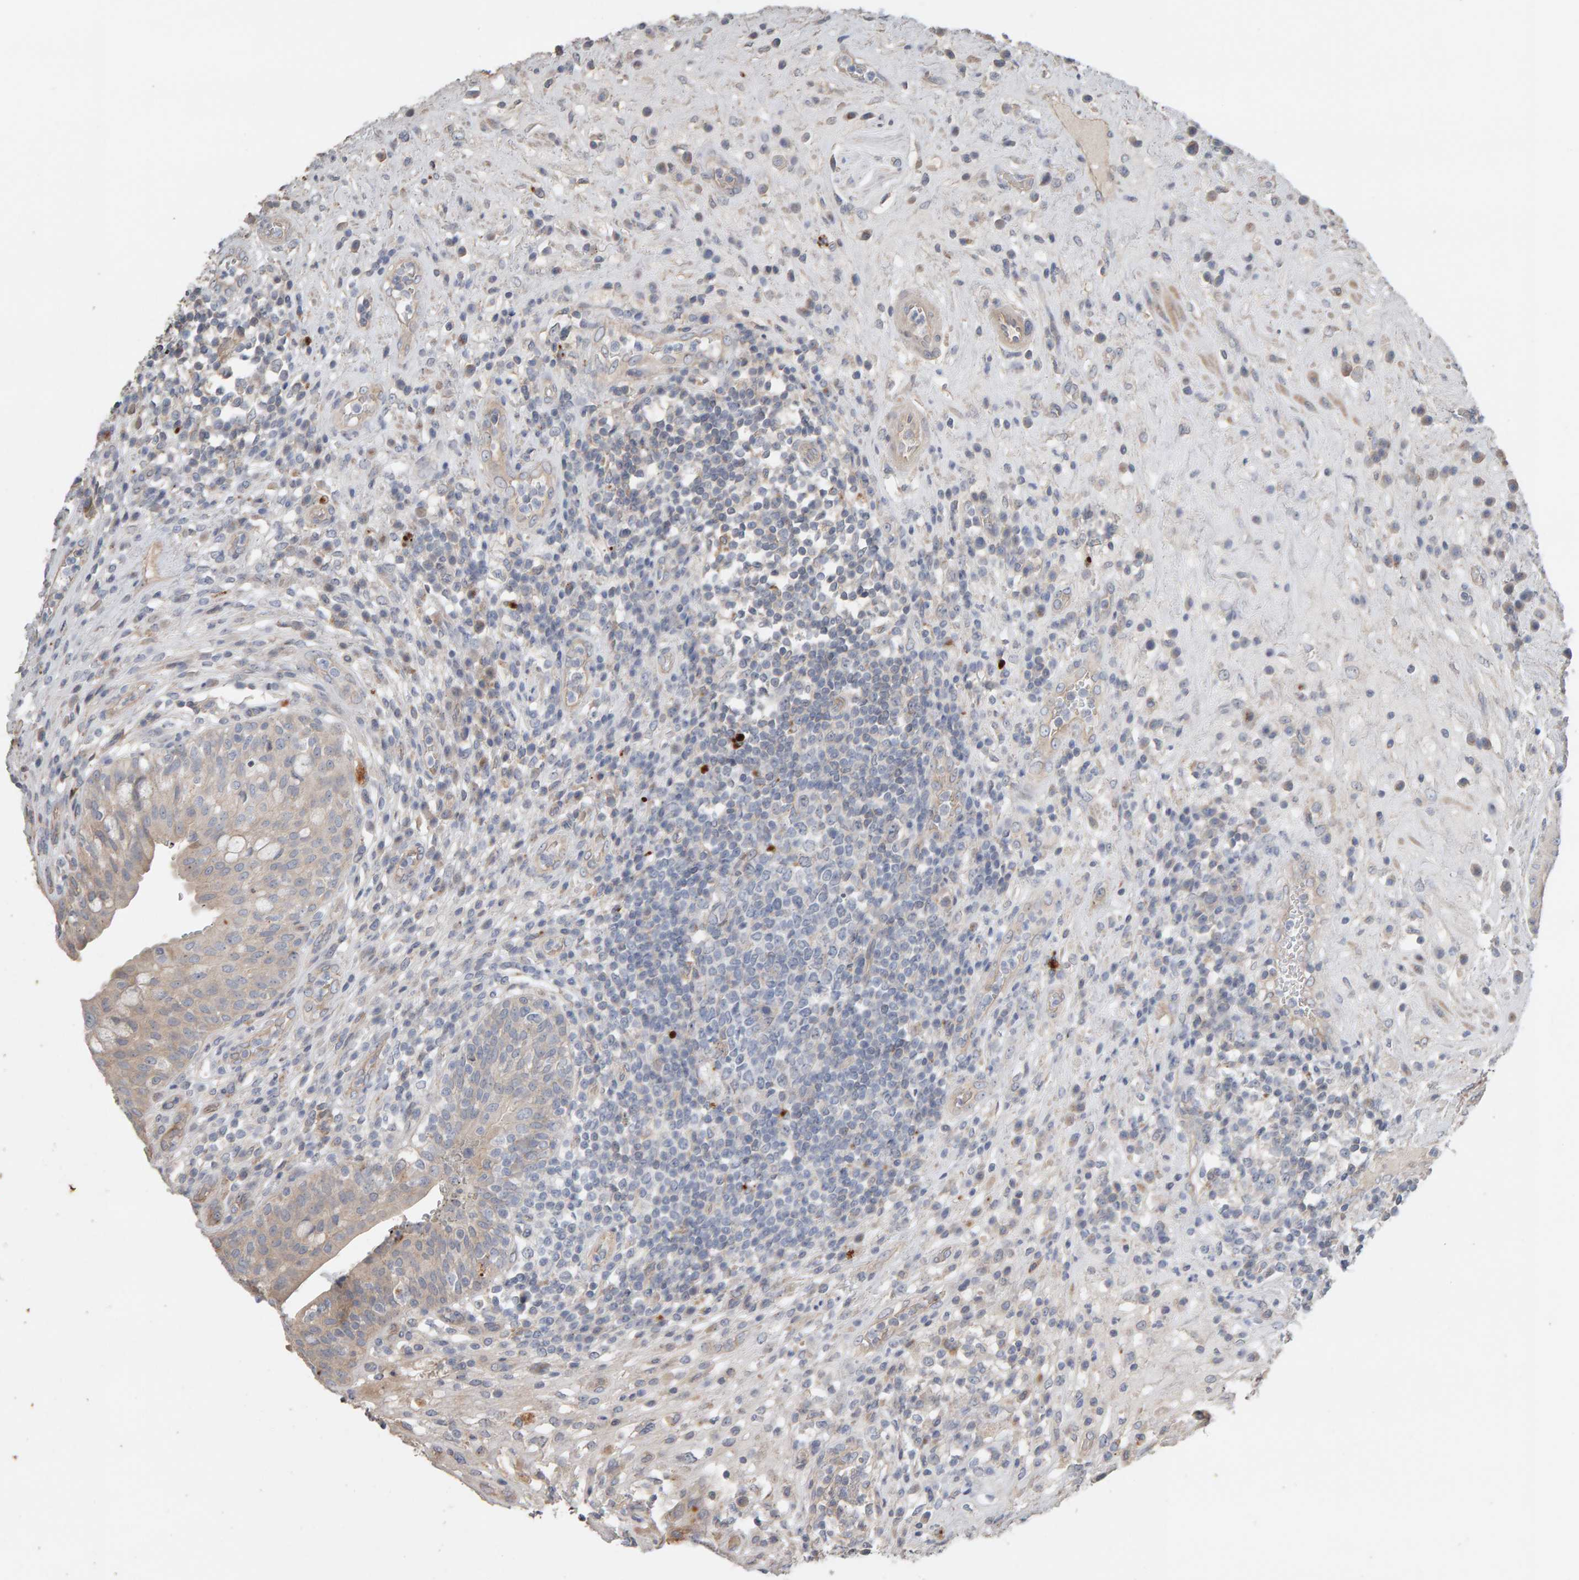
{"staining": {"intensity": "weak", "quantity": "25%-75%", "location": "cytoplasmic/membranous"}, "tissue": "urinary bladder", "cell_type": "Urothelial cells", "image_type": "normal", "snomed": [{"axis": "morphology", "description": "Normal tissue, NOS"}, {"axis": "topography", "description": "Urinary bladder"}], "caption": "Protein expression analysis of benign human urinary bladder reveals weak cytoplasmic/membranous staining in about 25%-75% of urothelial cells. The staining is performed using DAB (3,3'-diaminobenzidine) brown chromogen to label protein expression. The nuclei are counter-stained blue using hematoxylin.", "gene": "IPPK", "patient": {"sex": "female", "age": 62}}